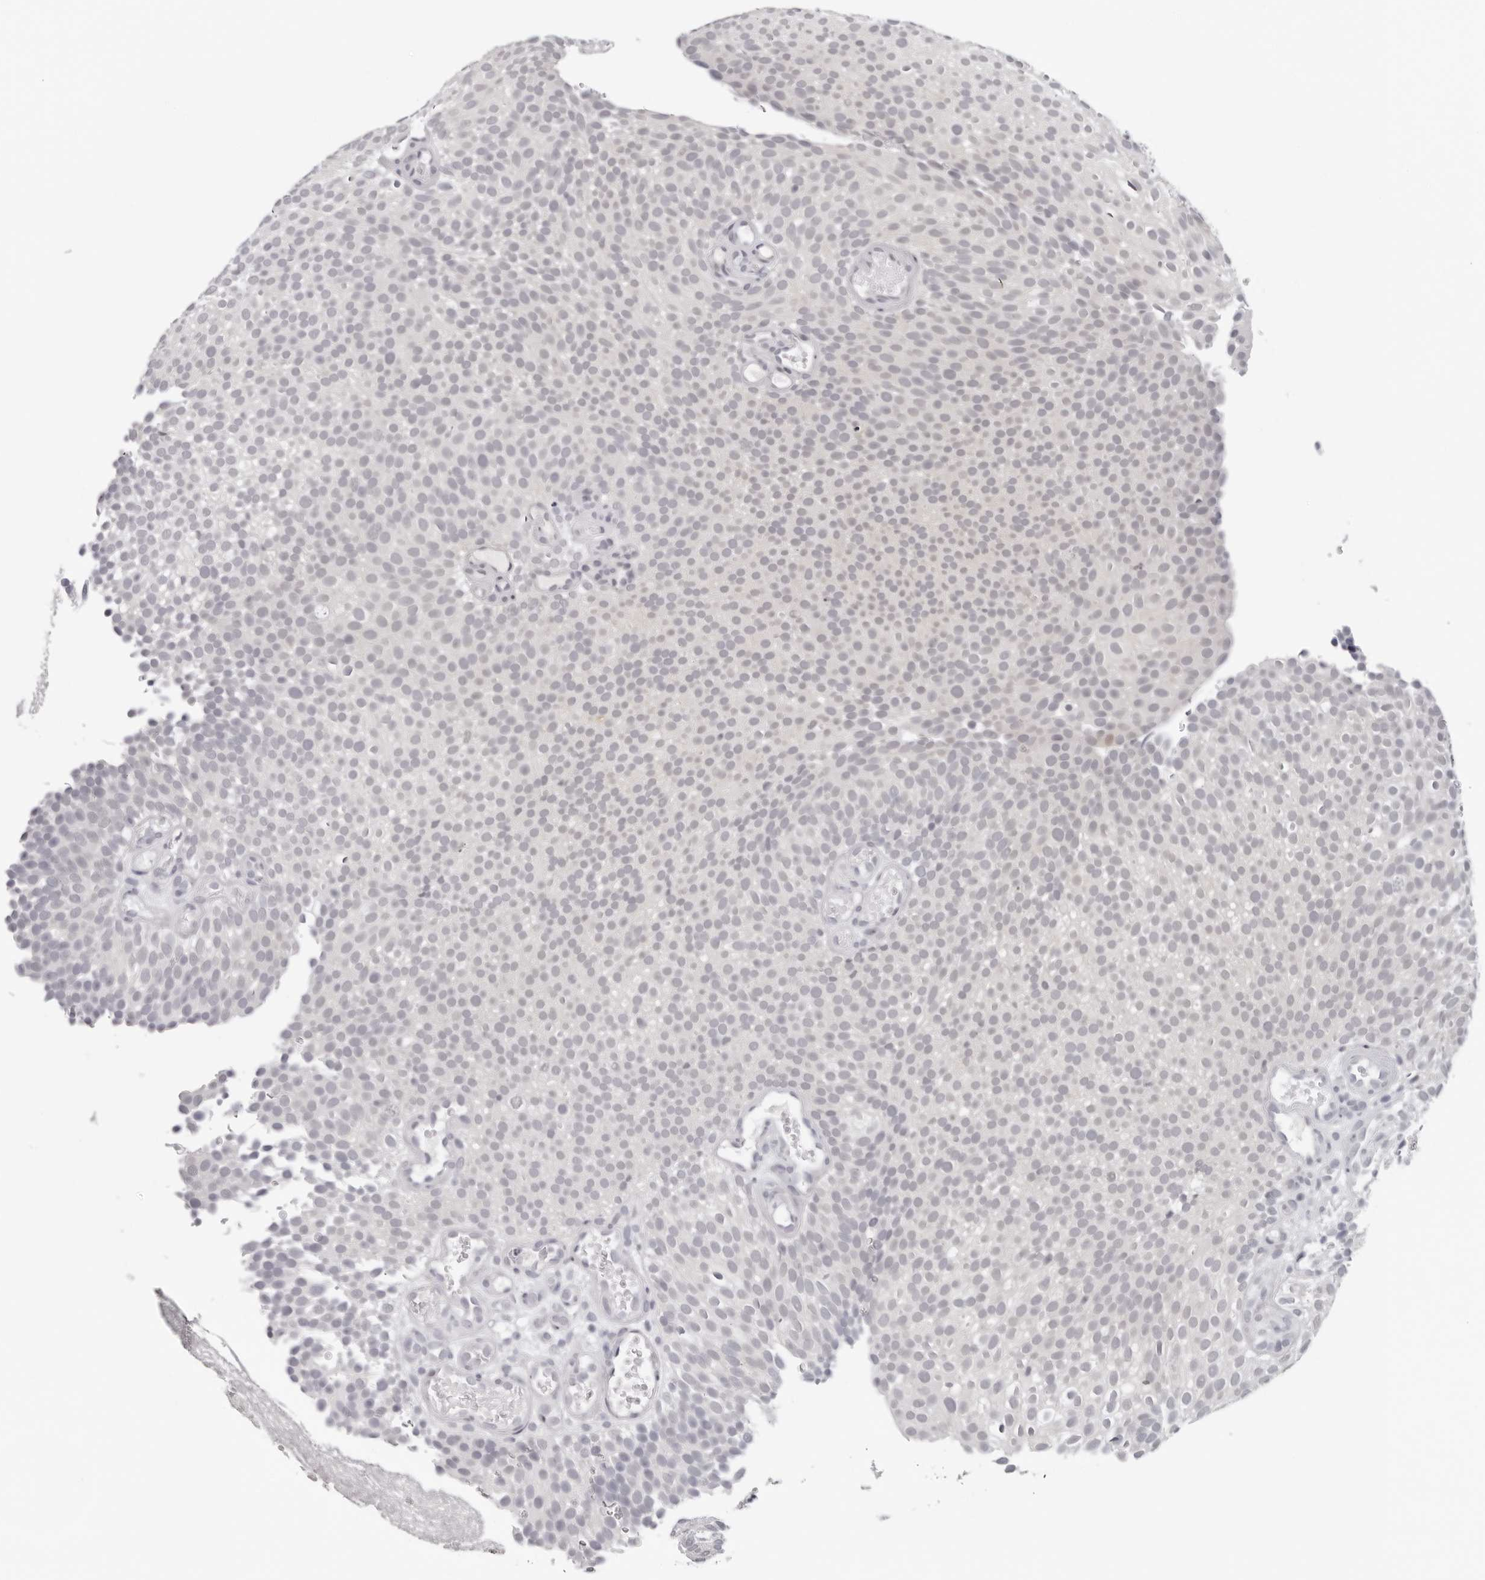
{"staining": {"intensity": "negative", "quantity": "none", "location": "none"}, "tissue": "urothelial cancer", "cell_type": "Tumor cells", "image_type": "cancer", "snomed": [{"axis": "morphology", "description": "Urothelial carcinoma, Low grade"}, {"axis": "topography", "description": "Urinary bladder"}], "caption": "Immunohistochemistry histopathology image of neoplastic tissue: urothelial carcinoma (low-grade) stained with DAB displays no significant protein expression in tumor cells. Nuclei are stained in blue.", "gene": "PRUNE1", "patient": {"sex": "male", "age": 78}}